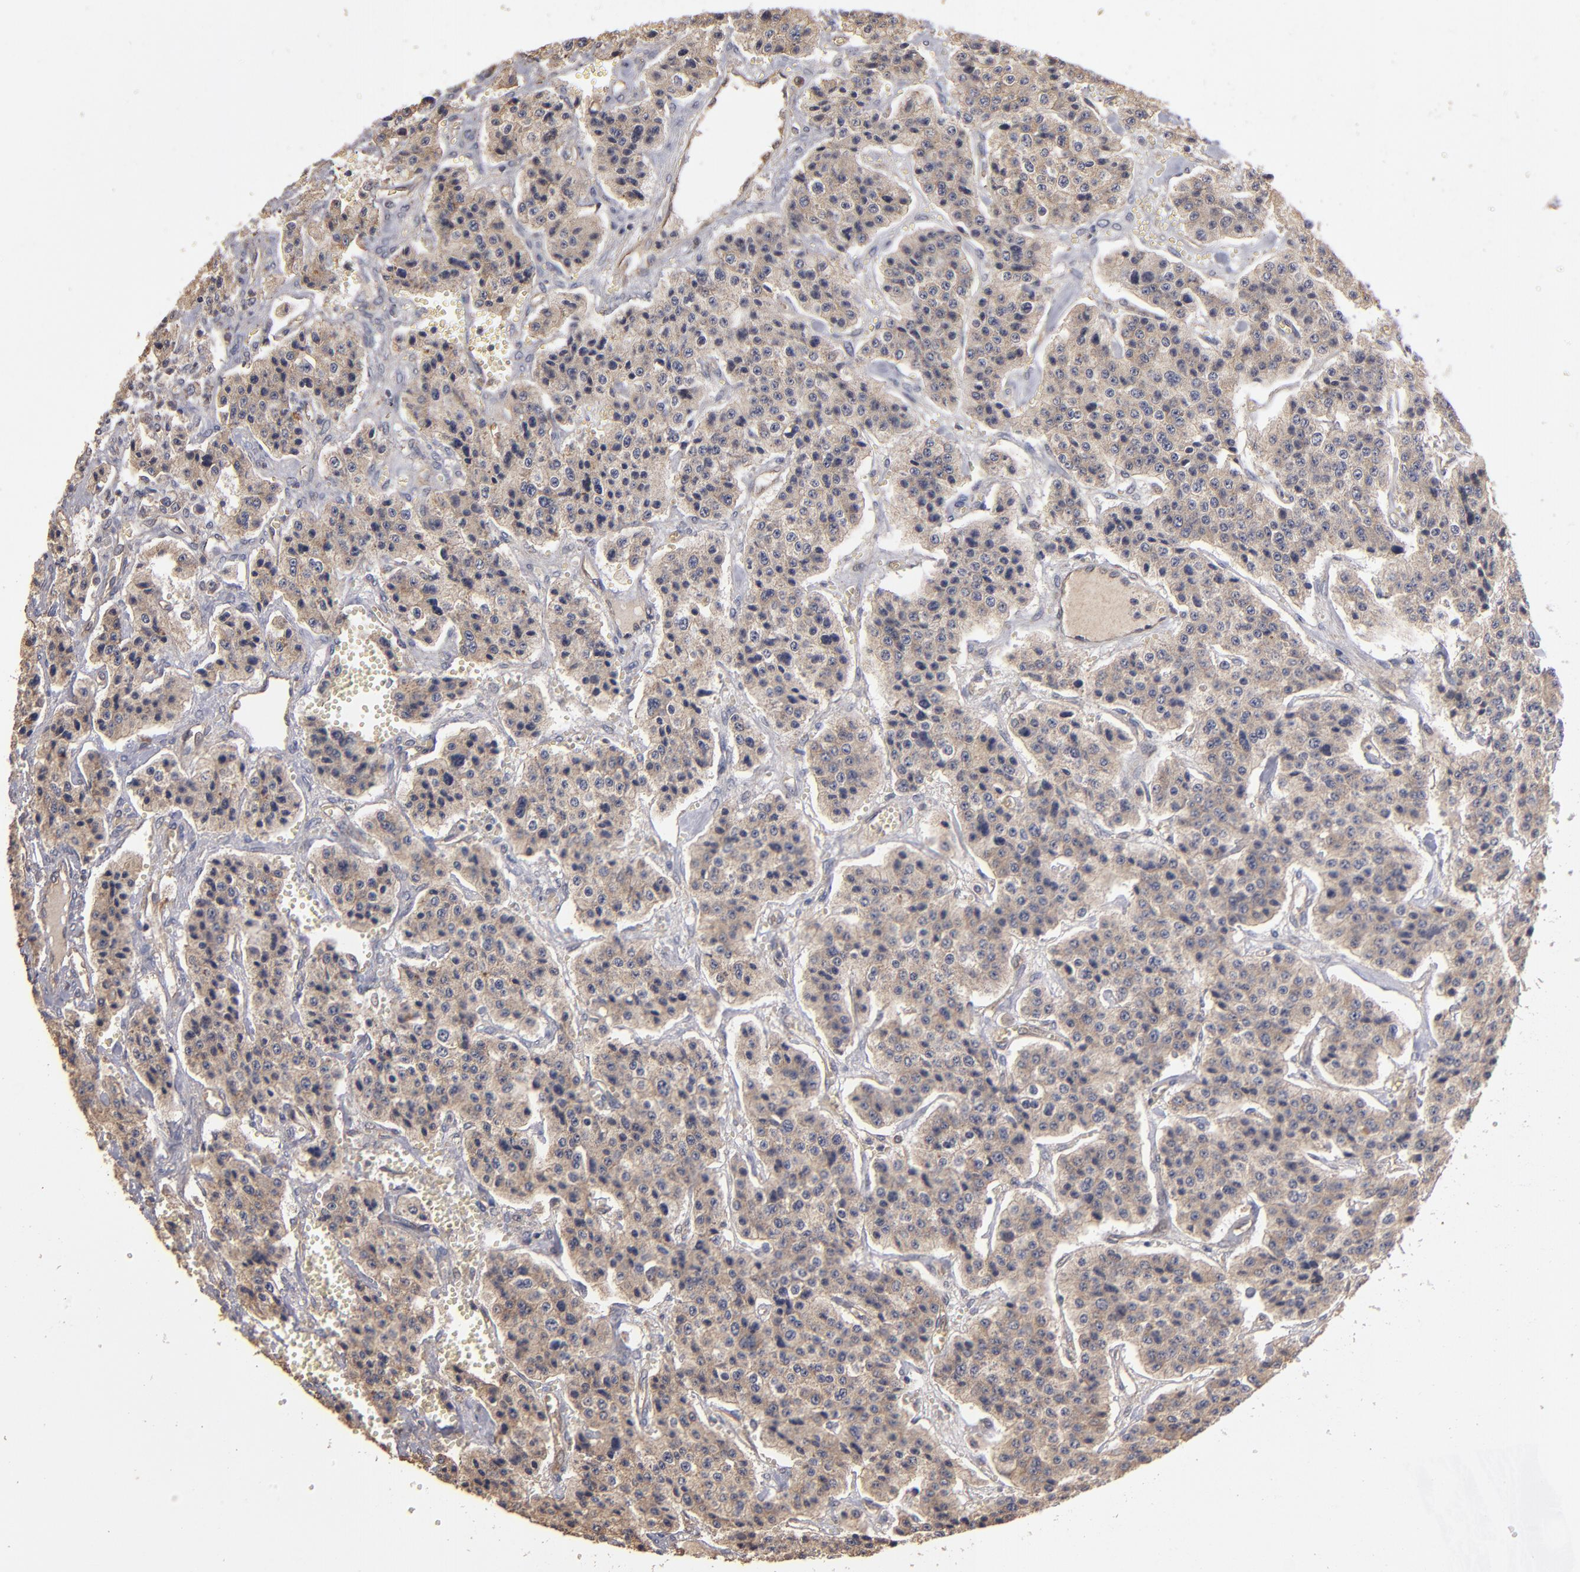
{"staining": {"intensity": "moderate", "quantity": ">75%", "location": "cytoplasmic/membranous"}, "tissue": "carcinoid", "cell_type": "Tumor cells", "image_type": "cancer", "snomed": [{"axis": "morphology", "description": "Carcinoid, malignant, NOS"}, {"axis": "topography", "description": "Small intestine"}], "caption": "A micrograph showing moderate cytoplasmic/membranous expression in approximately >75% of tumor cells in carcinoid (malignant), as visualized by brown immunohistochemical staining.", "gene": "DMD", "patient": {"sex": "male", "age": 52}}